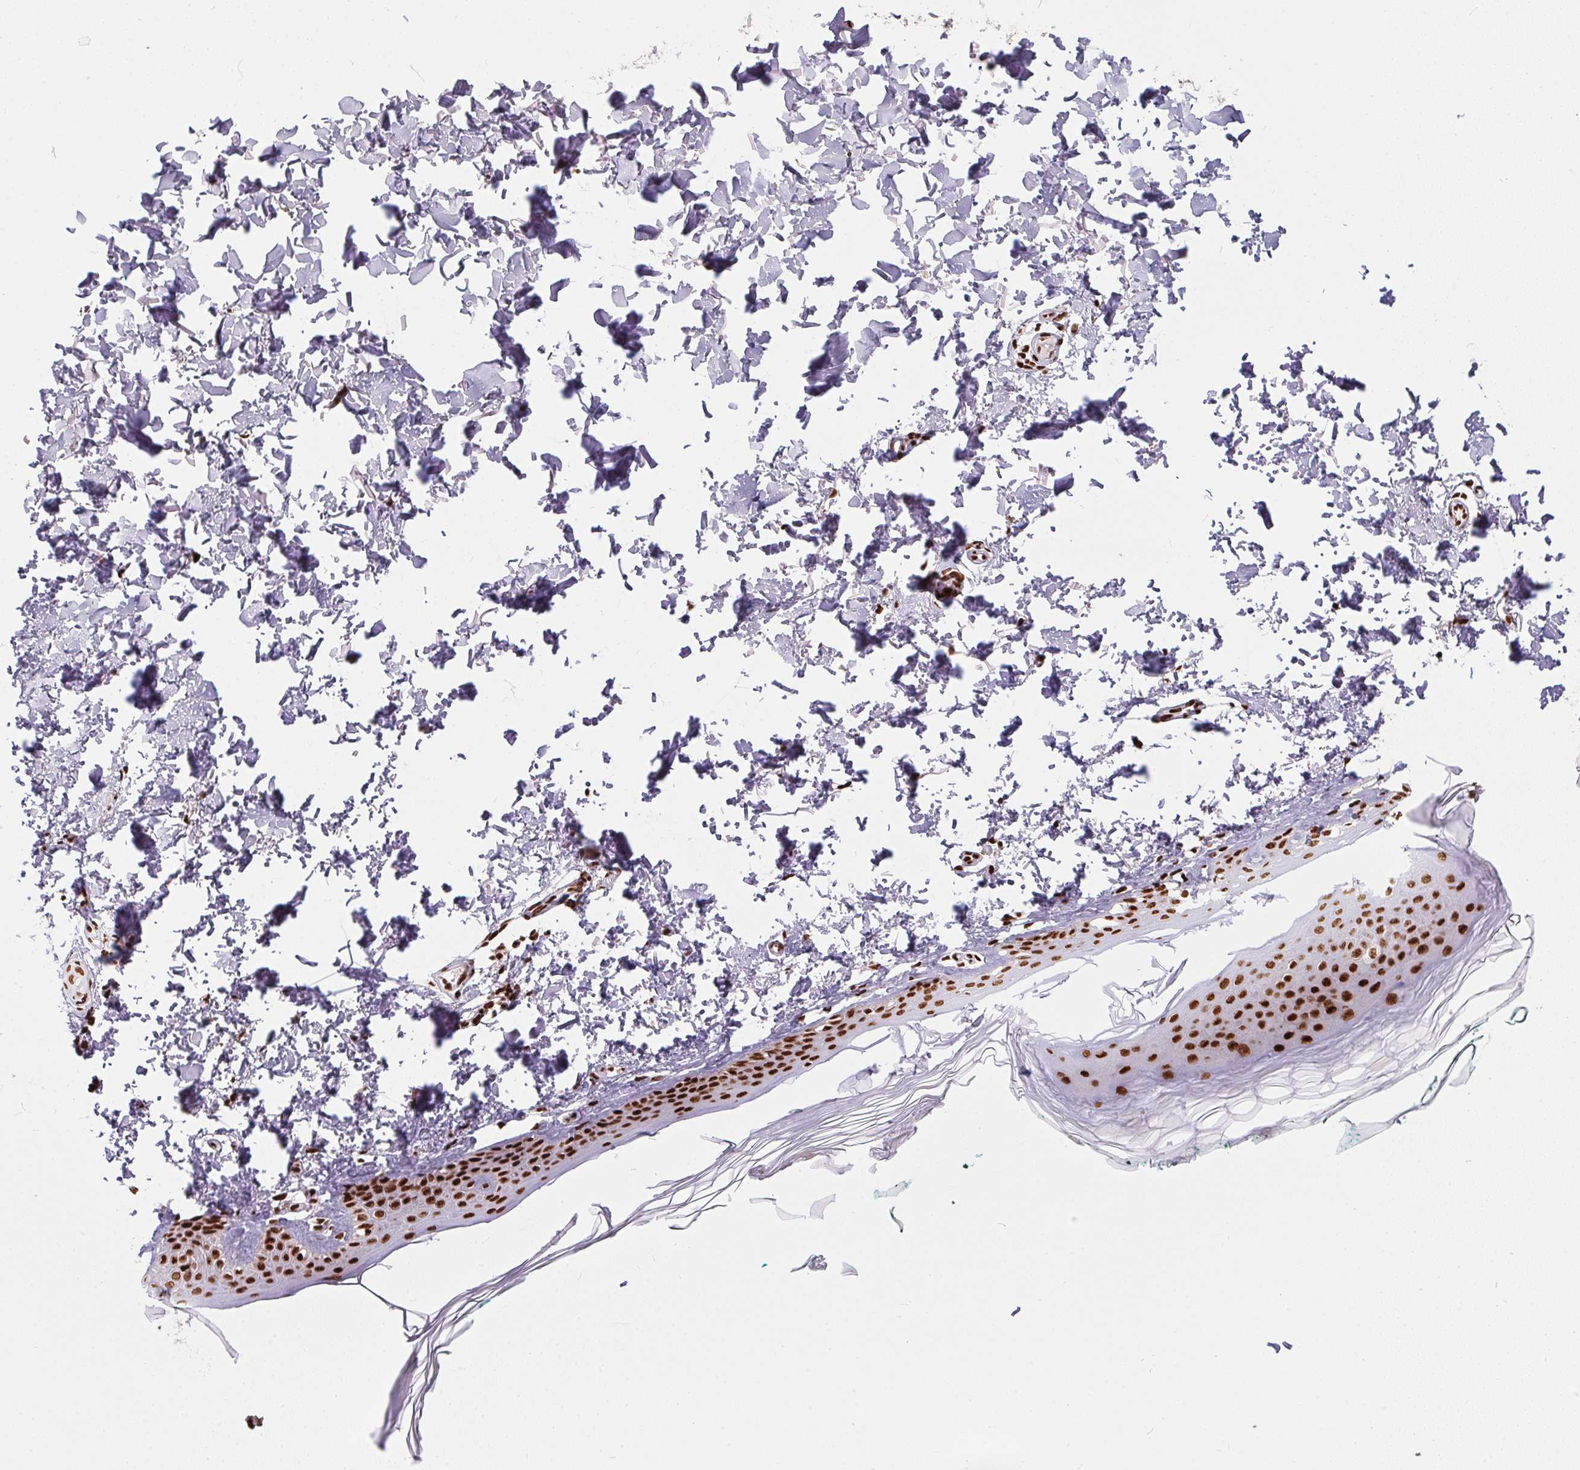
{"staining": {"intensity": "strong", "quantity": ">75%", "location": "nuclear"}, "tissue": "skin", "cell_type": "Fibroblasts", "image_type": "normal", "snomed": [{"axis": "morphology", "description": "Normal tissue, NOS"}, {"axis": "topography", "description": "Skin"}, {"axis": "topography", "description": "Peripheral nerve tissue"}], "caption": "Protein positivity by IHC reveals strong nuclear staining in about >75% of fibroblasts in benign skin. (Brightfield microscopy of DAB IHC at high magnification).", "gene": "PAGE3", "patient": {"sex": "female", "age": 45}}